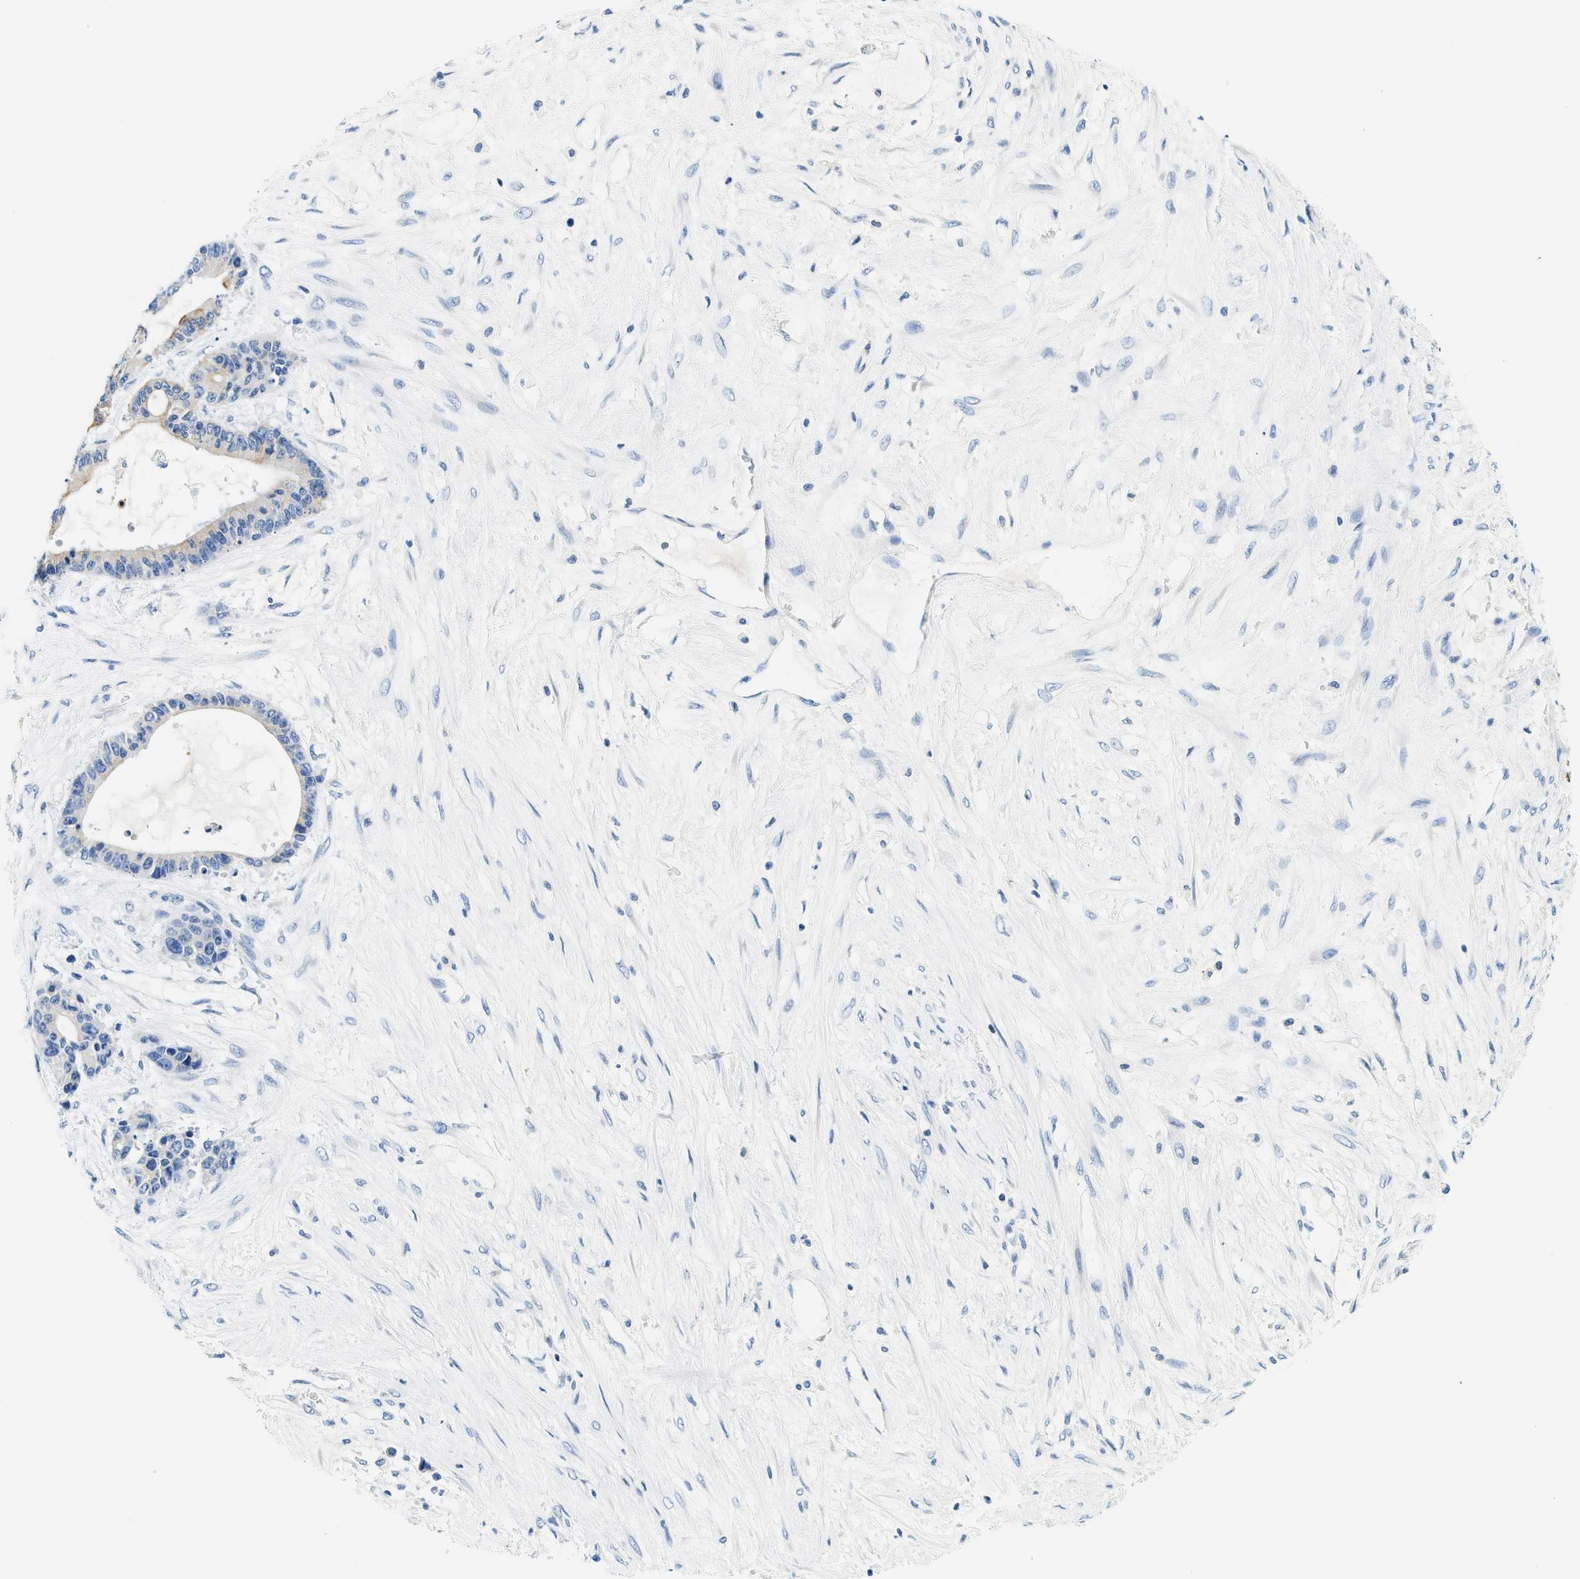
{"staining": {"intensity": "moderate", "quantity": "<25%", "location": "cytoplasmic/membranous"}, "tissue": "liver cancer", "cell_type": "Tumor cells", "image_type": "cancer", "snomed": [{"axis": "morphology", "description": "Cholangiocarcinoma"}, {"axis": "topography", "description": "Liver"}], "caption": "A high-resolution image shows immunohistochemistry staining of liver cholangiocarcinoma, which exhibits moderate cytoplasmic/membranous staining in approximately <25% of tumor cells.", "gene": "STXBP2", "patient": {"sex": "female", "age": 73}}